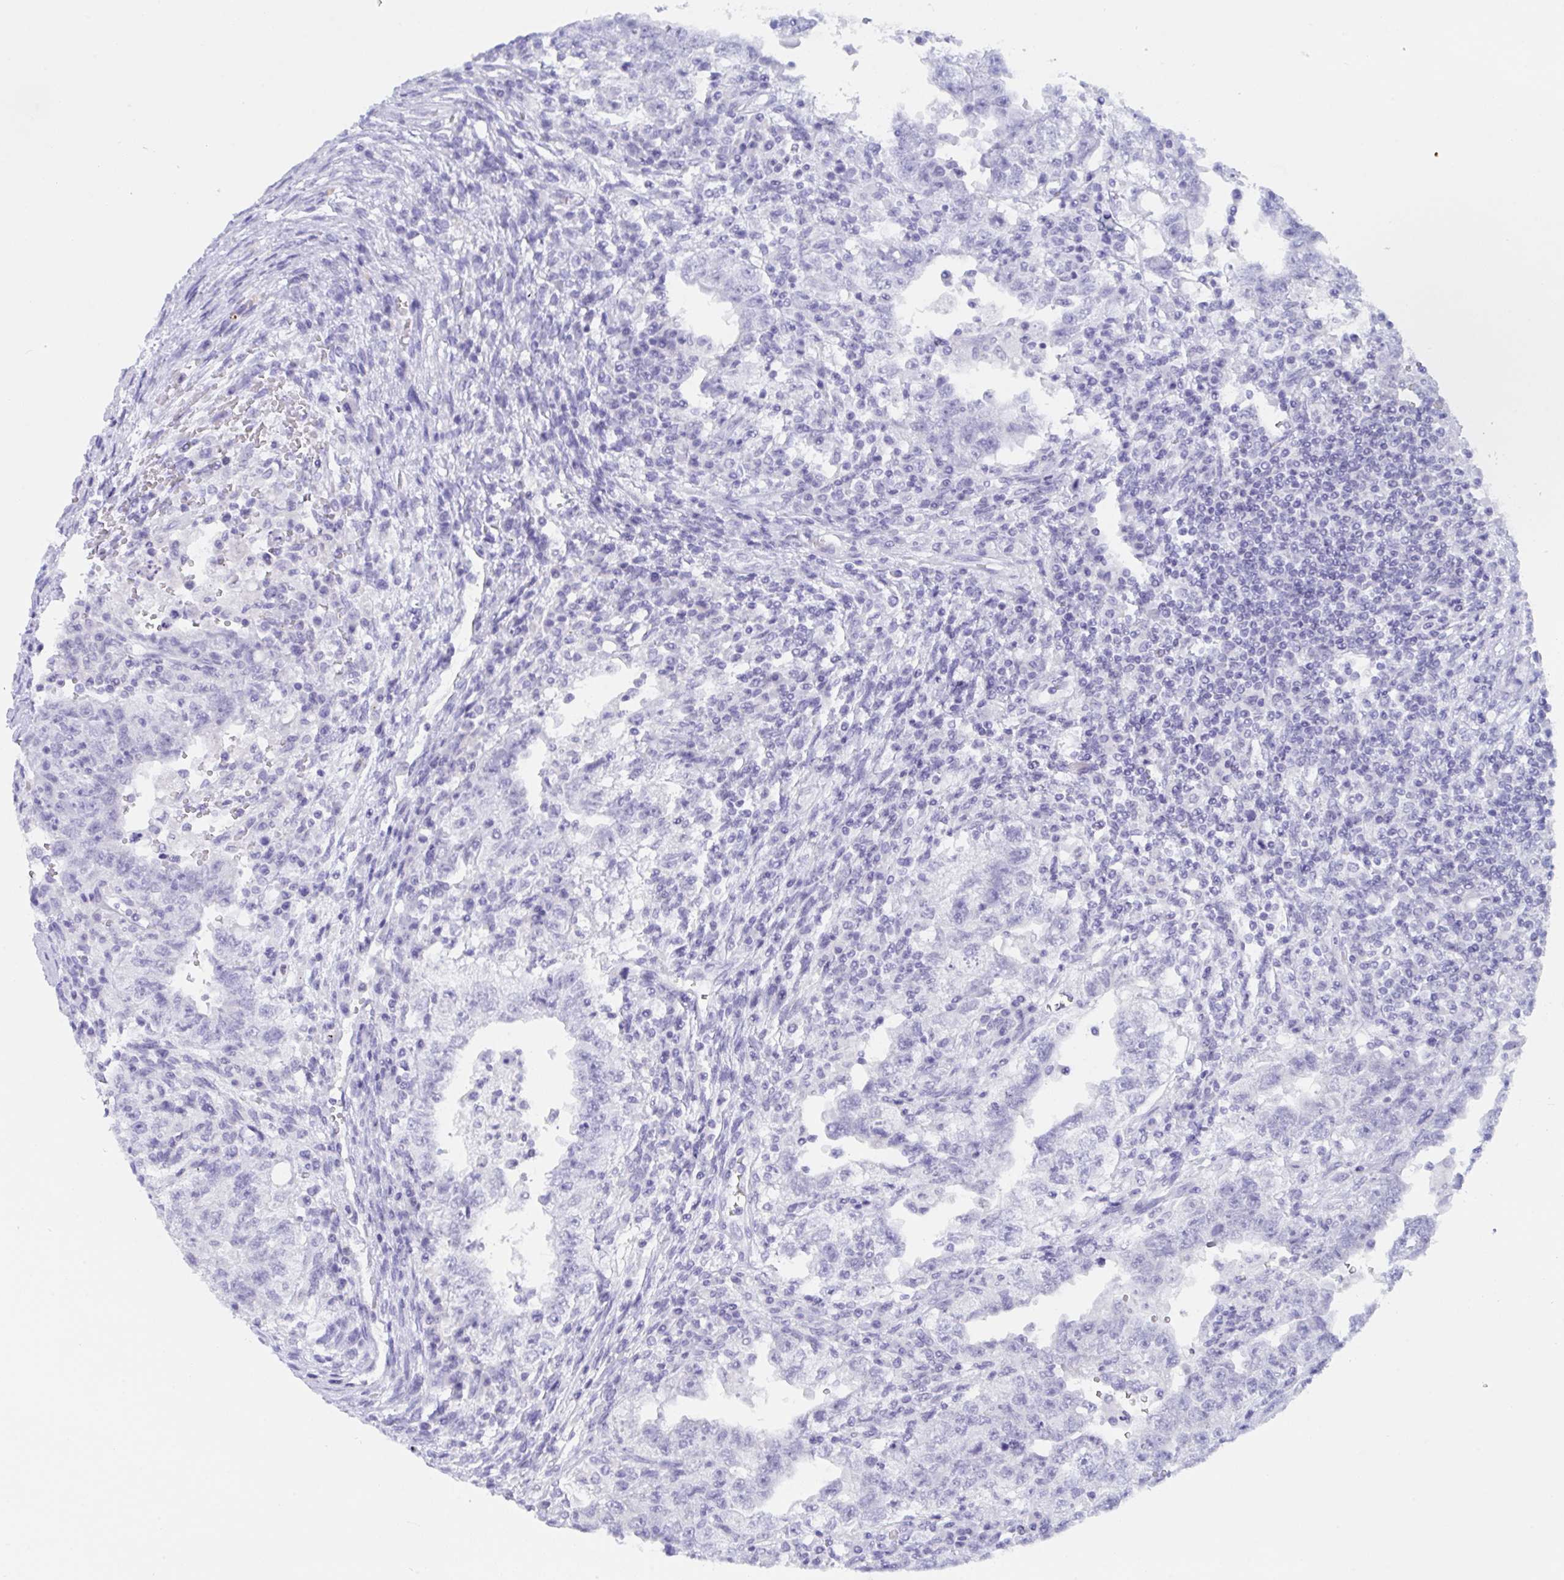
{"staining": {"intensity": "negative", "quantity": "none", "location": "none"}, "tissue": "testis cancer", "cell_type": "Tumor cells", "image_type": "cancer", "snomed": [{"axis": "morphology", "description": "Carcinoma, Embryonal, NOS"}, {"axis": "topography", "description": "Testis"}], "caption": "Testis cancer (embryonal carcinoma) was stained to show a protein in brown. There is no significant staining in tumor cells.", "gene": "CDX4", "patient": {"sex": "male", "age": 26}}